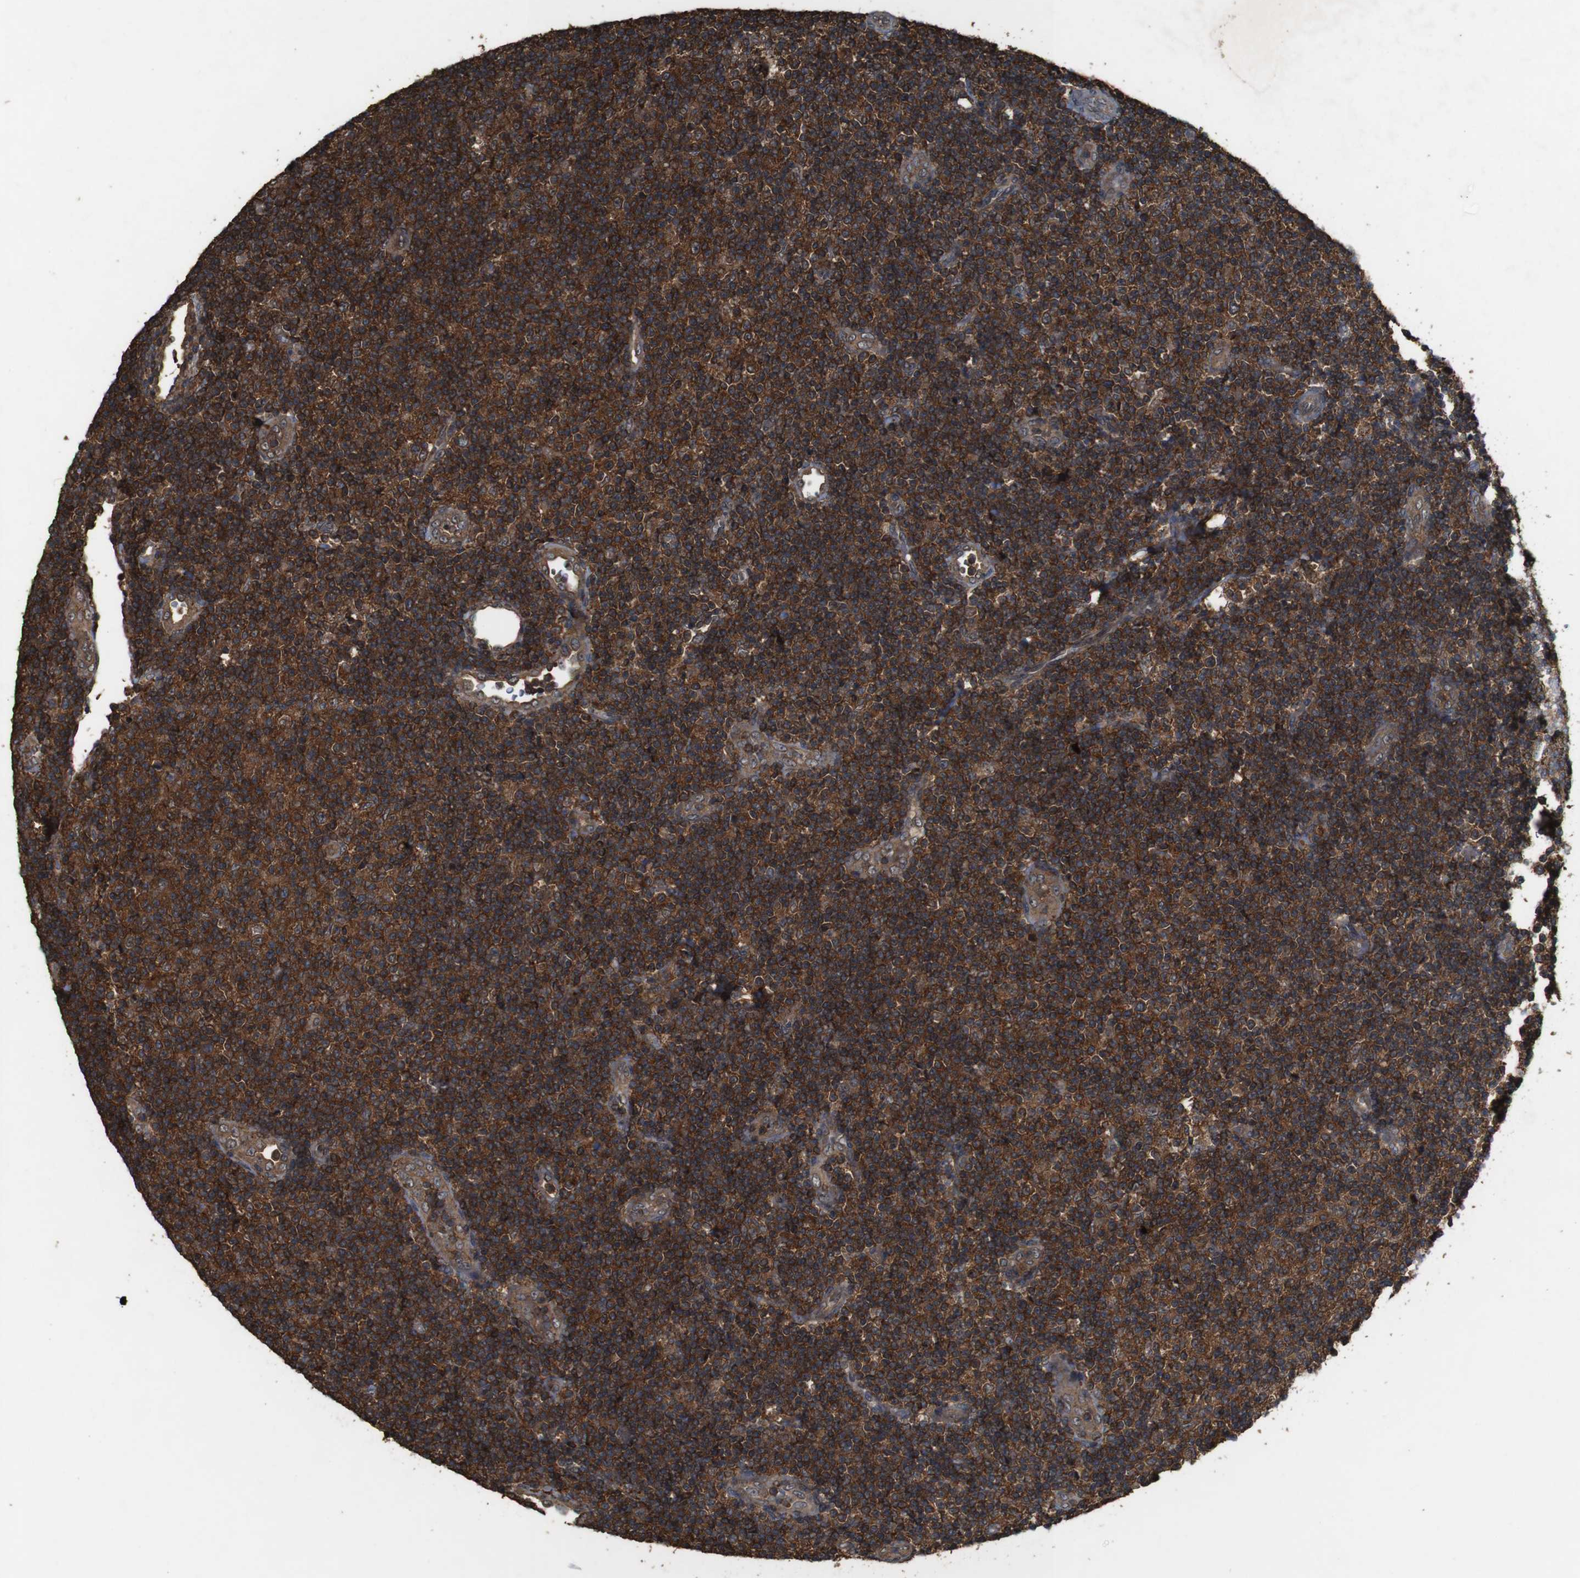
{"staining": {"intensity": "strong", "quantity": ">75%", "location": "cytoplasmic/membranous"}, "tissue": "lymphoma", "cell_type": "Tumor cells", "image_type": "cancer", "snomed": [{"axis": "morphology", "description": "Malignant lymphoma, non-Hodgkin's type, Low grade"}, {"axis": "topography", "description": "Lymph node"}], "caption": "Lymphoma stained with a brown dye shows strong cytoplasmic/membranous positive expression in about >75% of tumor cells.", "gene": "BAG4", "patient": {"sex": "male", "age": 83}}